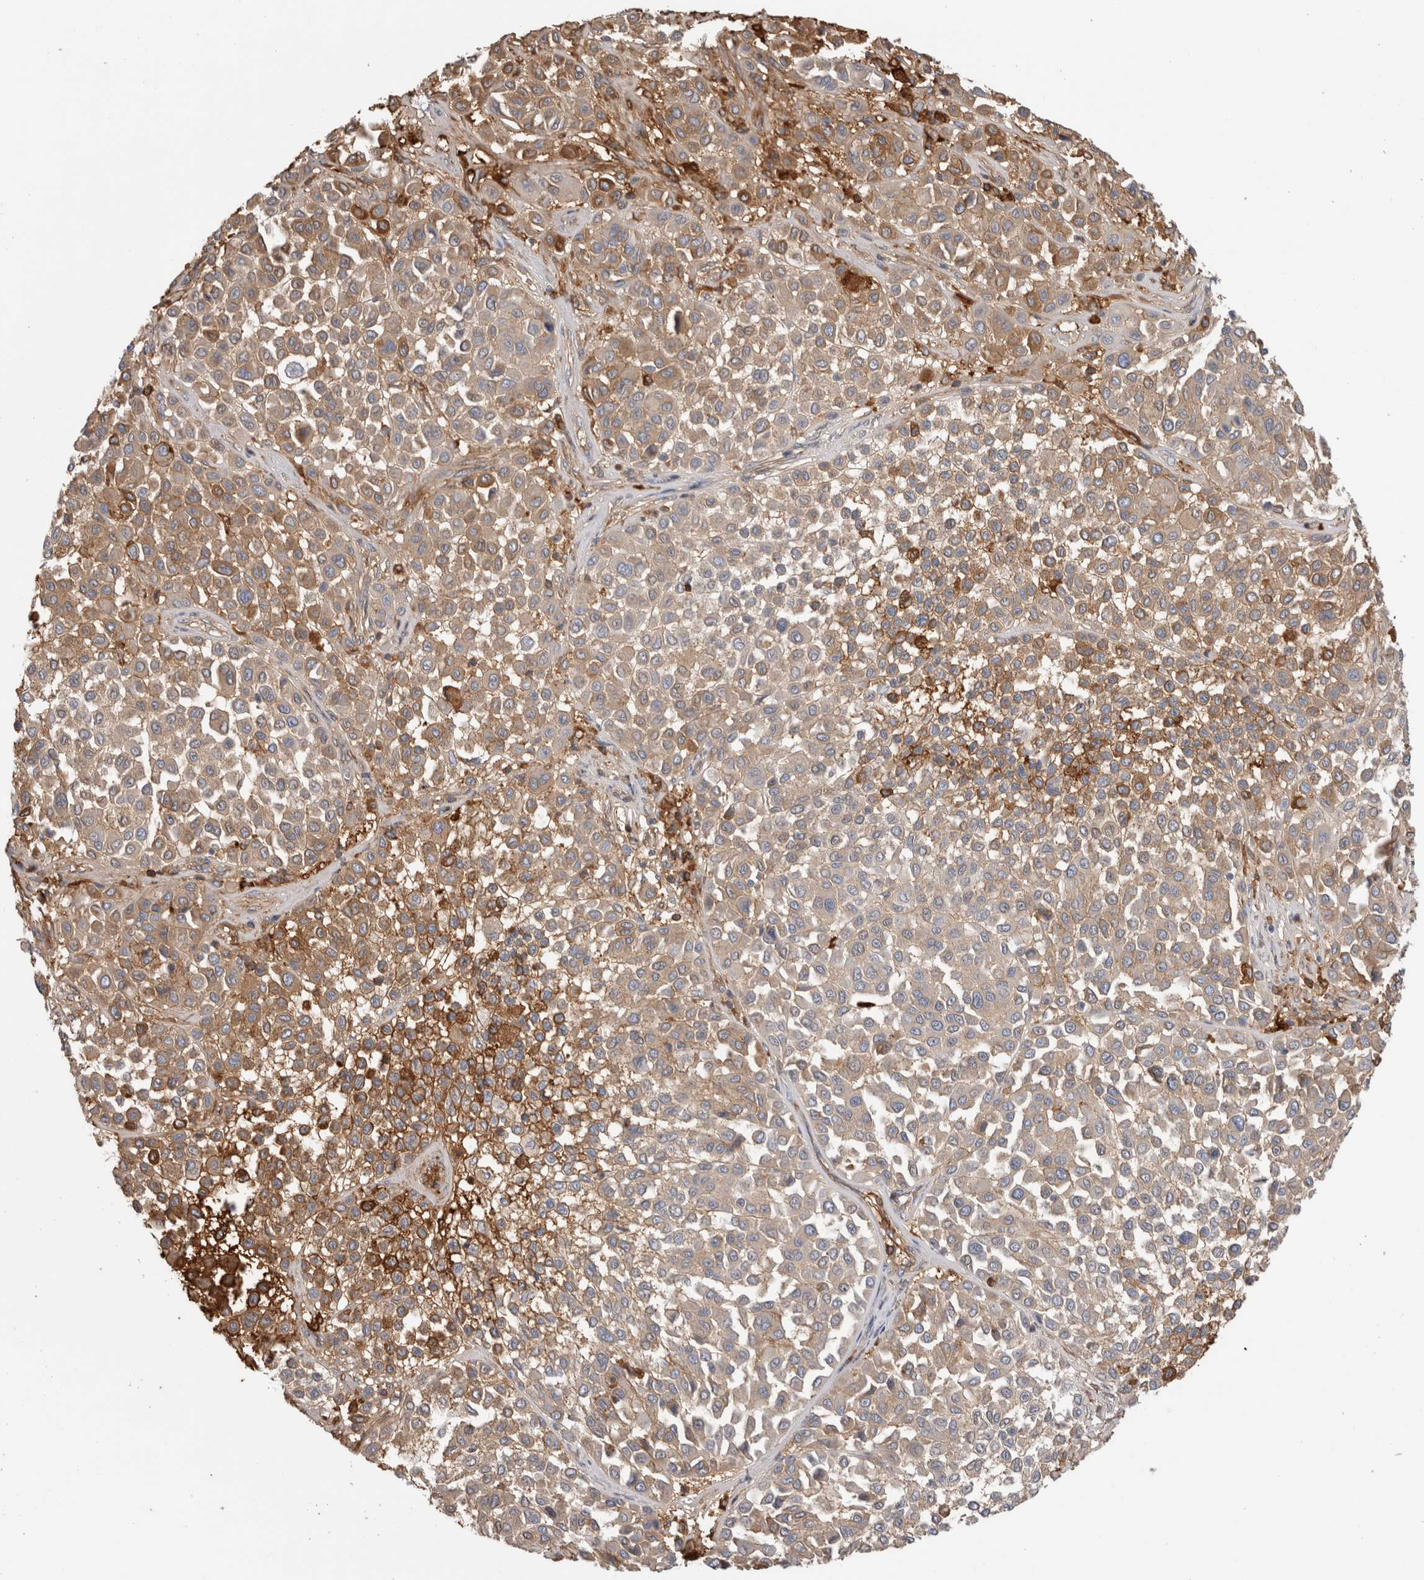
{"staining": {"intensity": "moderate", "quantity": ">75%", "location": "cytoplasmic/membranous"}, "tissue": "melanoma", "cell_type": "Tumor cells", "image_type": "cancer", "snomed": [{"axis": "morphology", "description": "Malignant melanoma, Metastatic site"}, {"axis": "topography", "description": "Soft tissue"}], "caption": "IHC (DAB) staining of human malignant melanoma (metastatic site) reveals moderate cytoplasmic/membranous protein expression in approximately >75% of tumor cells.", "gene": "TBCE", "patient": {"sex": "male", "age": 41}}